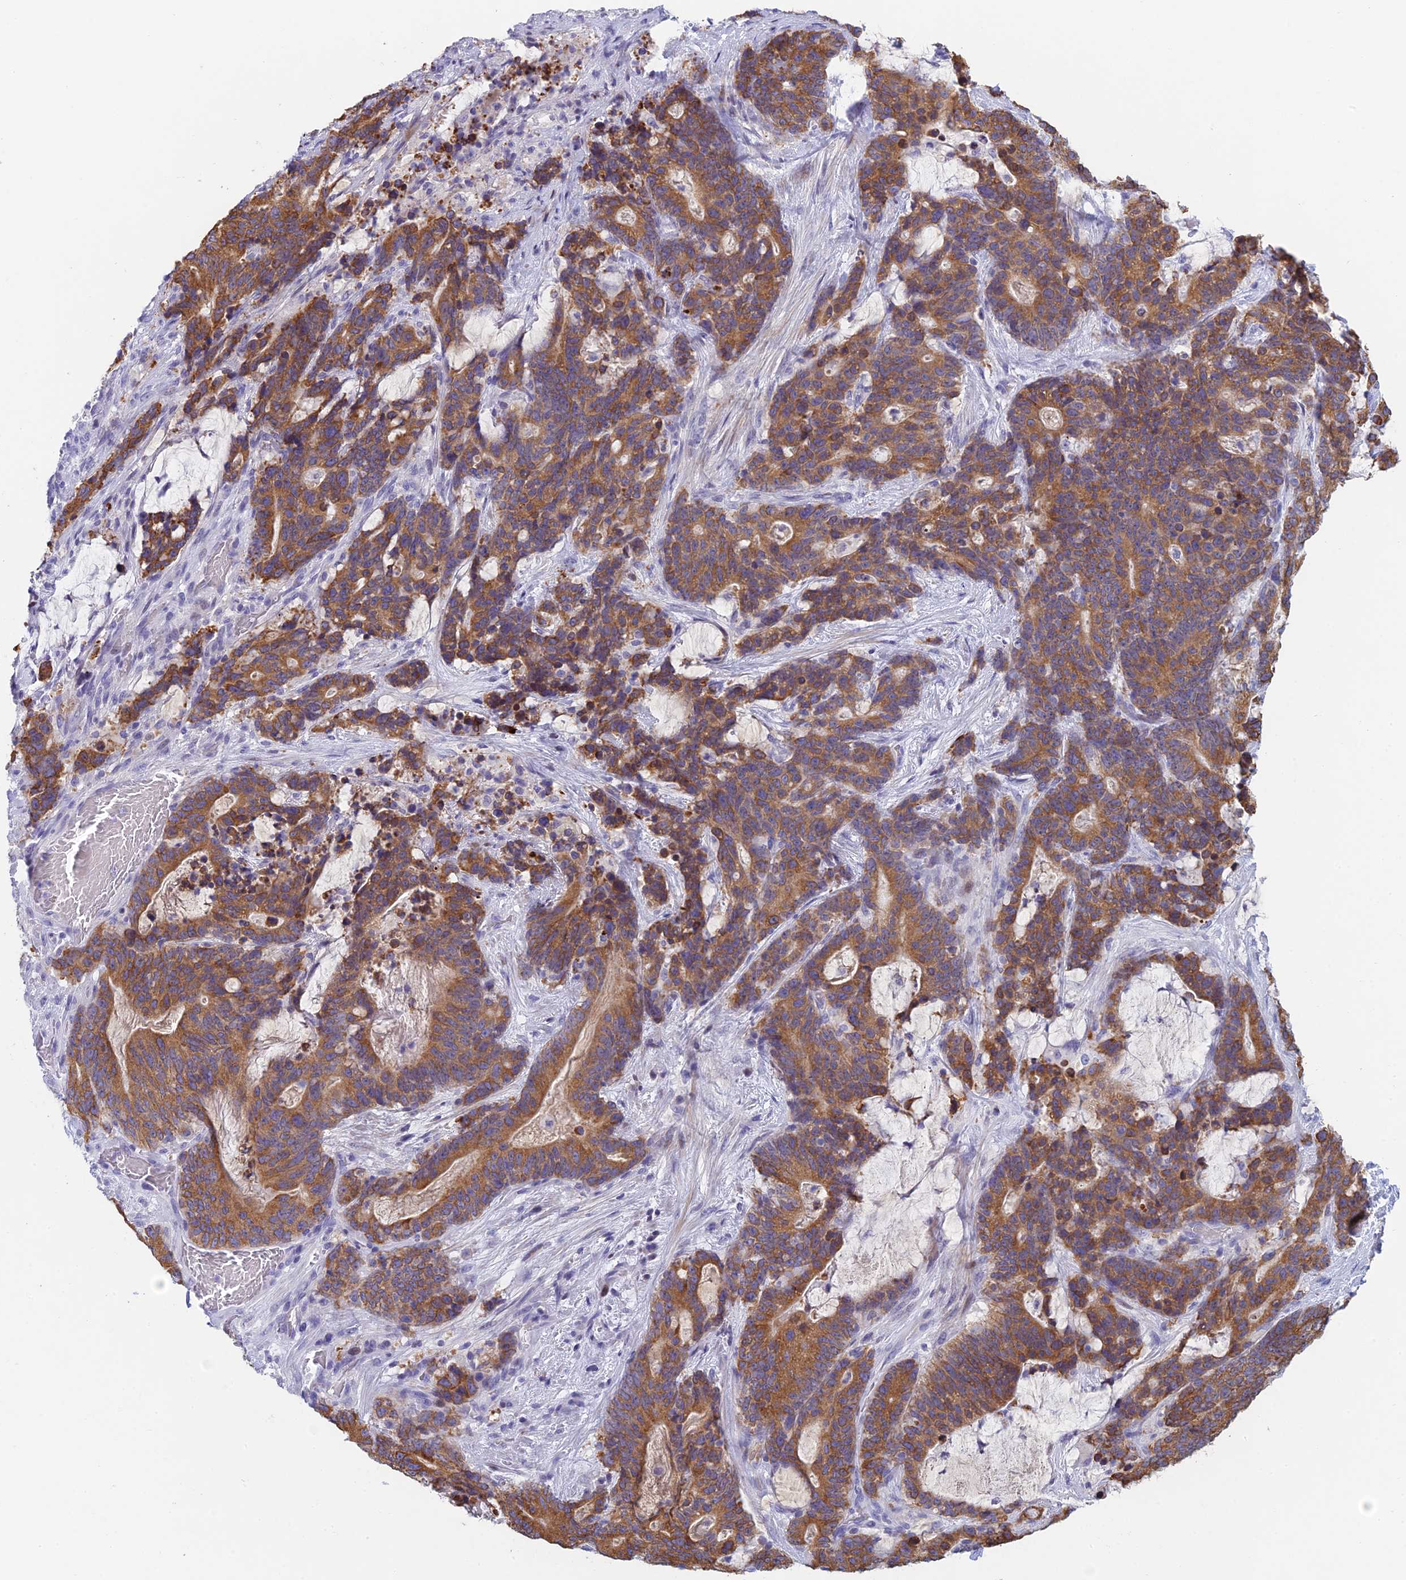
{"staining": {"intensity": "moderate", "quantity": ">75%", "location": "cytoplasmic/membranous"}, "tissue": "stomach cancer", "cell_type": "Tumor cells", "image_type": "cancer", "snomed": [{"axis": "morphology", "description": "Normal tissue, NOS"}, {"axis": "morphology", "description": "Adenocarcinoma, NOS"}, {"axis": "topography", "description": "Stomach"}], "caption": "Human stomach adenocarcinoma stained with a protein marker demonstrates moderate staining in tumor cells.", "gene": "REXO5", "patient": {"sex": "female", "age": 64}}